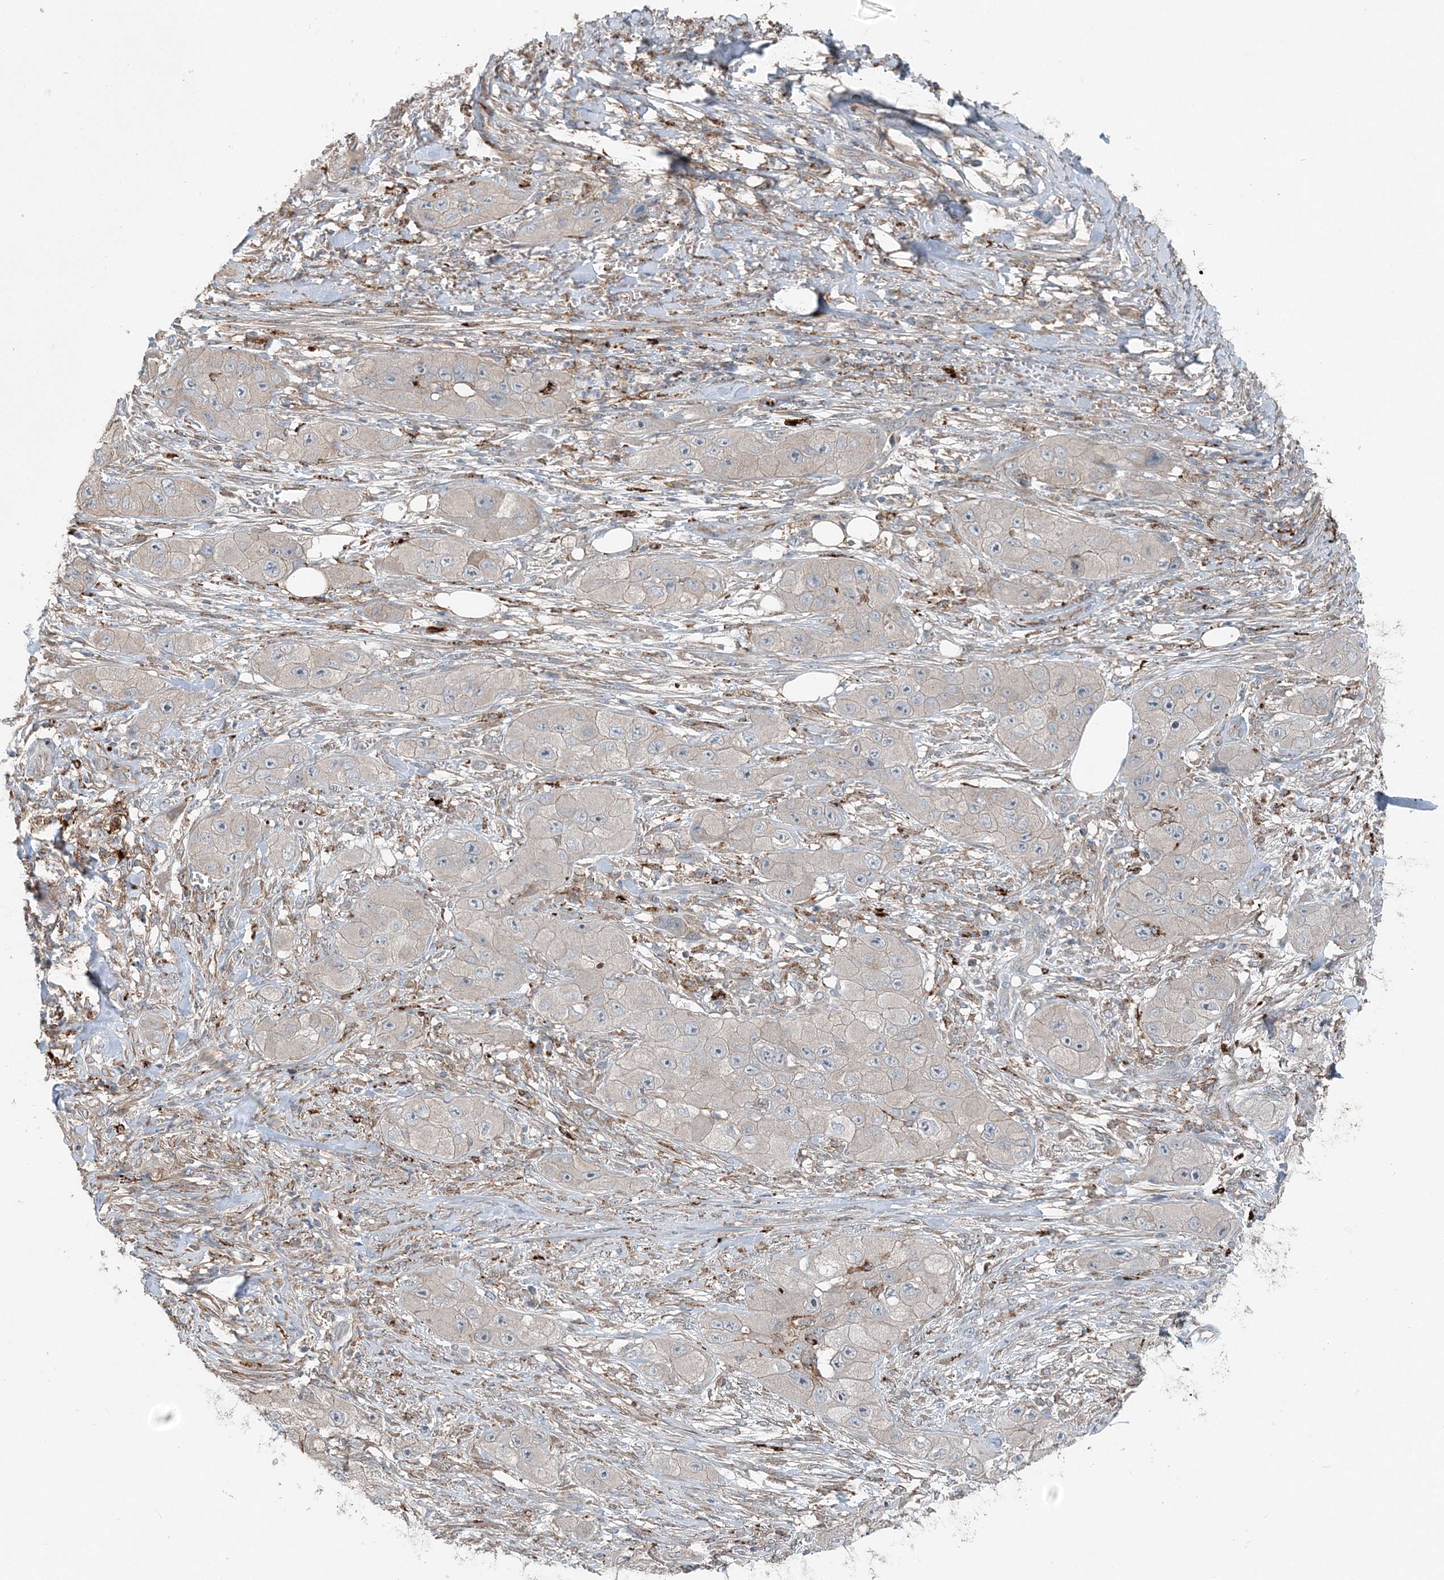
{"staining": {"intensity": "negative", "quantity": "none", "location": "none"}, "tissue": "skin cancer", "cell_type": "Tumor cells", "image_type": "cancer", "snomed": [{"axis": "morphology", "description": "Squamous cell carcinoma, NOS"}, {"axis": "topography", "description": "Skin"}, {"axis": "topography", "description": "Subcutis"}], "caption": "A photomicrograph of skin cancer (squamous cell carcinoma) stained for a protein shows no brown staining in tumor cells. (DAB (3,3'-diaminobenzidine) IHC with hematoxylin counter stain).", "gene": "KY", "patient": {"sex": "male", "age": 73}}